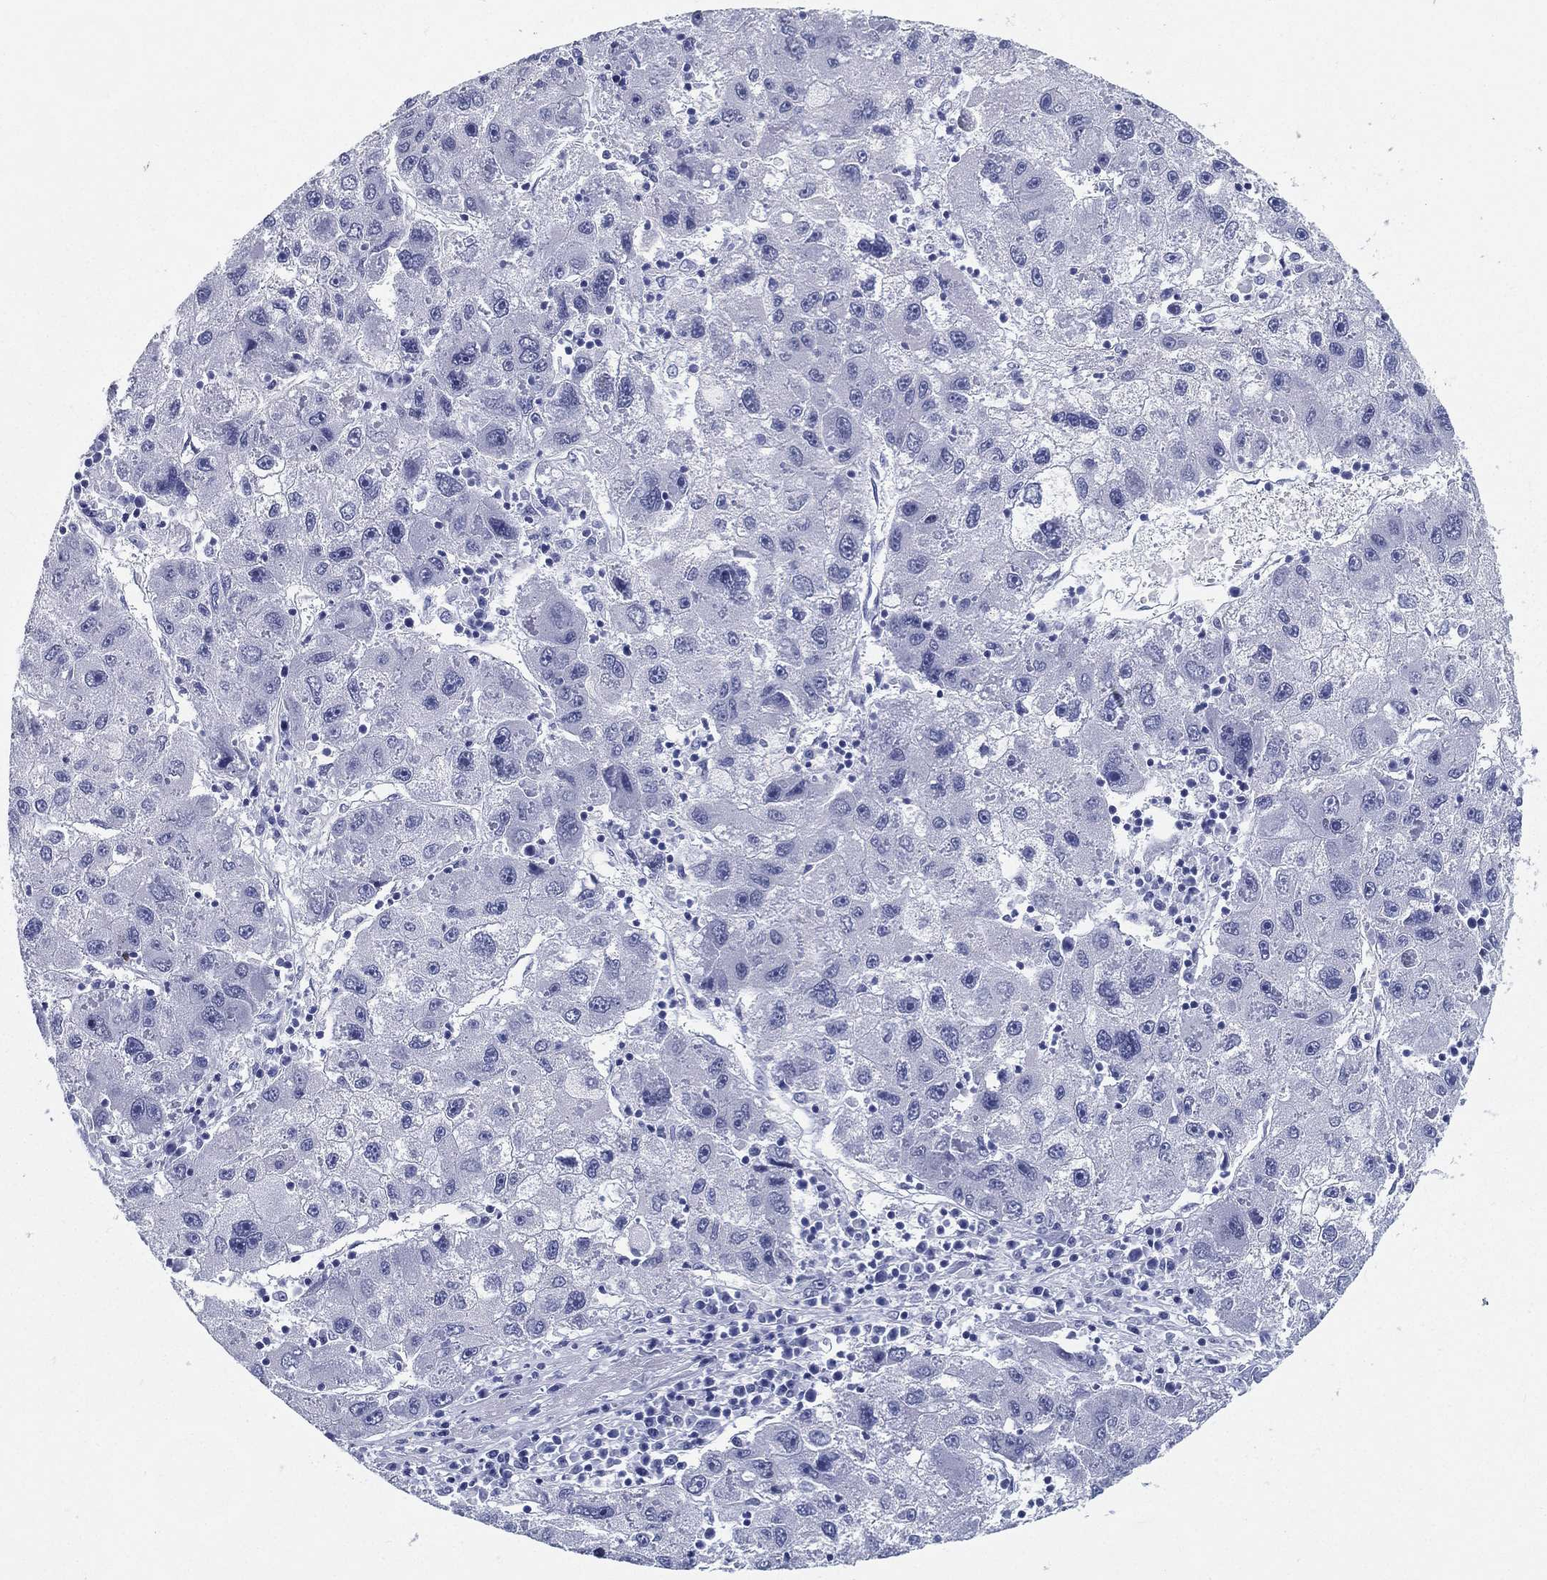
{"staining": {"intensity": "negative", "quantity": "none", "location": "none"}, "tissue": "liver cancer", "cell_type": "Tumor cells", "image_type": "cancer", "snomed": [{"axis": "morphology", "description": "Carcinoma, Hepatocellular, NOS"}, {"axis": "topography", "description": "Liver"}], "caption": "DAB (3,3'-diaminobenzidine) immunohistochemical staining of liver cancer exhibits no significant expression in tumor cells. Nuclei are stained in blue.", "gene": "ATP1B2", "patient": {"sex": "male", "age": 75}}